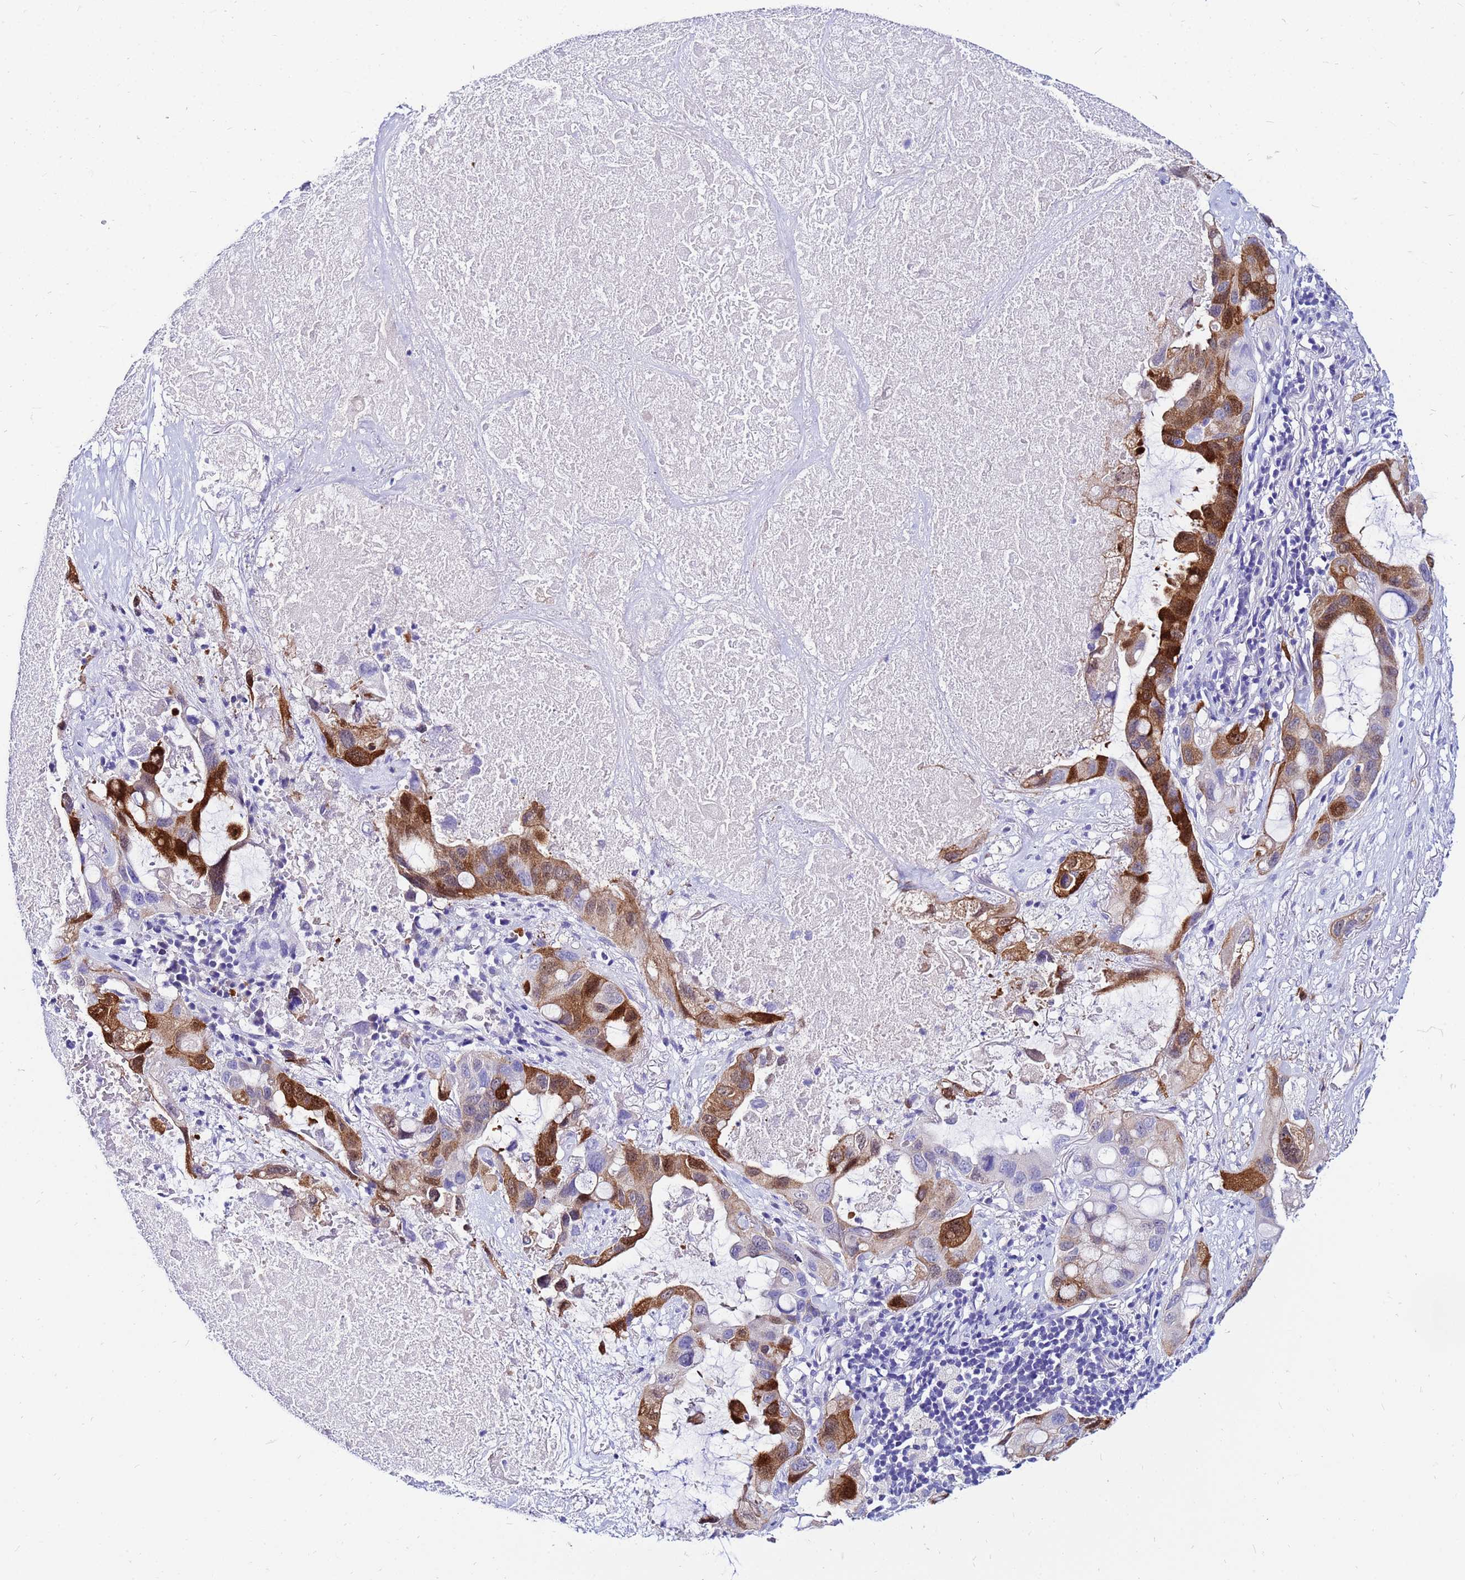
{"staining": {"intensity": "strong", "quantity": "25%-75%", "location": "cytoplasmic/membranous"}, "tissue": "lung cancer", "cell_type": "Tumor cells", "image_type": "cancer", "snomed": [{"axis": "morphology", "description": "Squamous cell carcinoma, NOS"}, {"axis": "topography", "description": "Lung"}], "caption": "A high amount of strong cytoplasmic/membranous expression is appreciated in approximately 25%-75% of tumor cells in lung cancer (squamous cell carcinoma) tissue.", "gene": "PPP1R14C", "patient": {"sex": "female", "age": 73}}